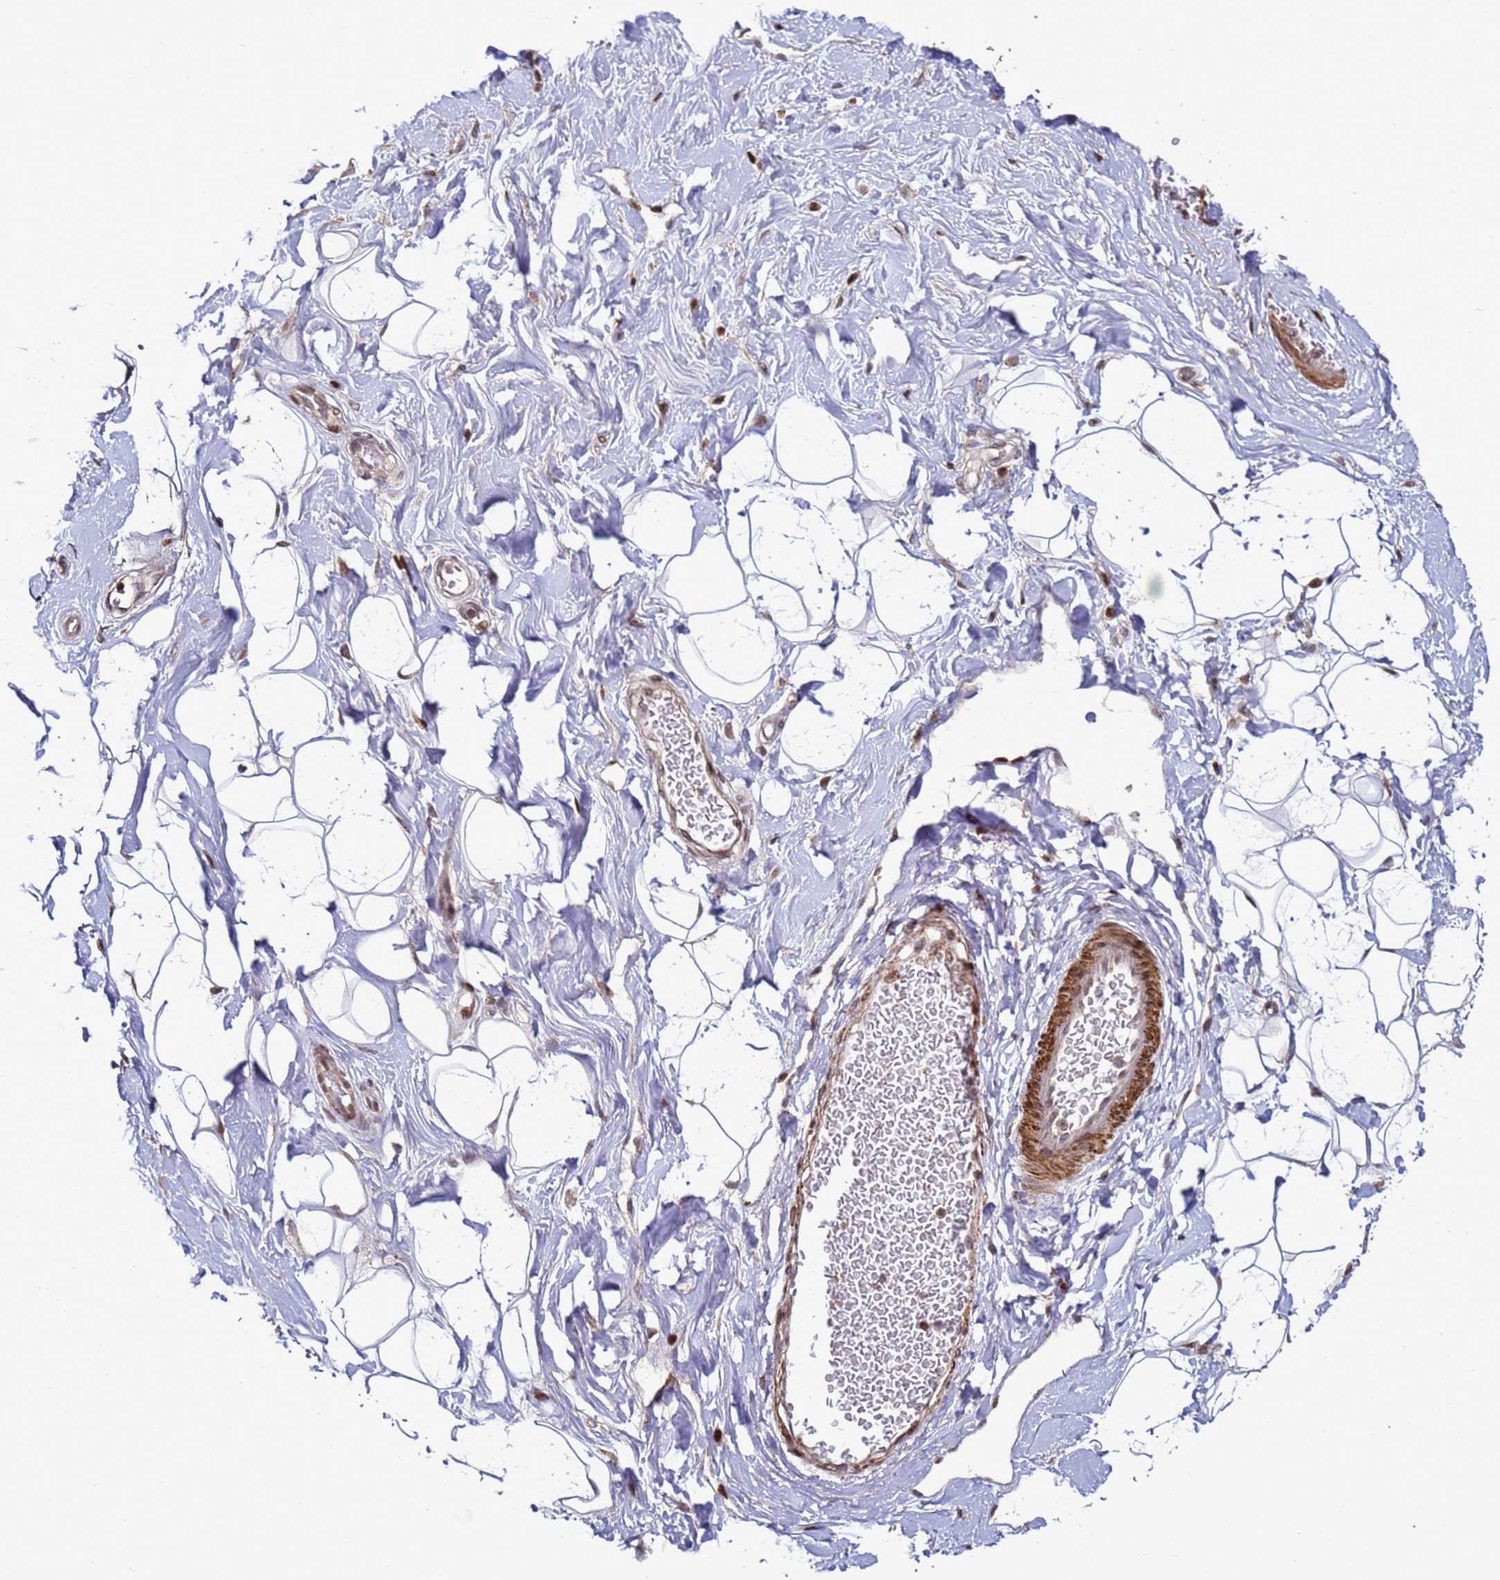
{"staining": {"intensity": "negative", "quantity": "none", "location": "none"}, "tissue": "adipose tissue", "cell_type": "Adipocytes", "image_type": "normal", "snomed": [{"axis": "morphology", "description": "Normal tissue, NOS"}, {"axis": "topography", "description": "Breast"}], "caption": "Image shows no significant protein expression in adipocytes of normal adipose tissue.", "gene": "HGH1", "patient": {"sex": "female", "age": 26}}